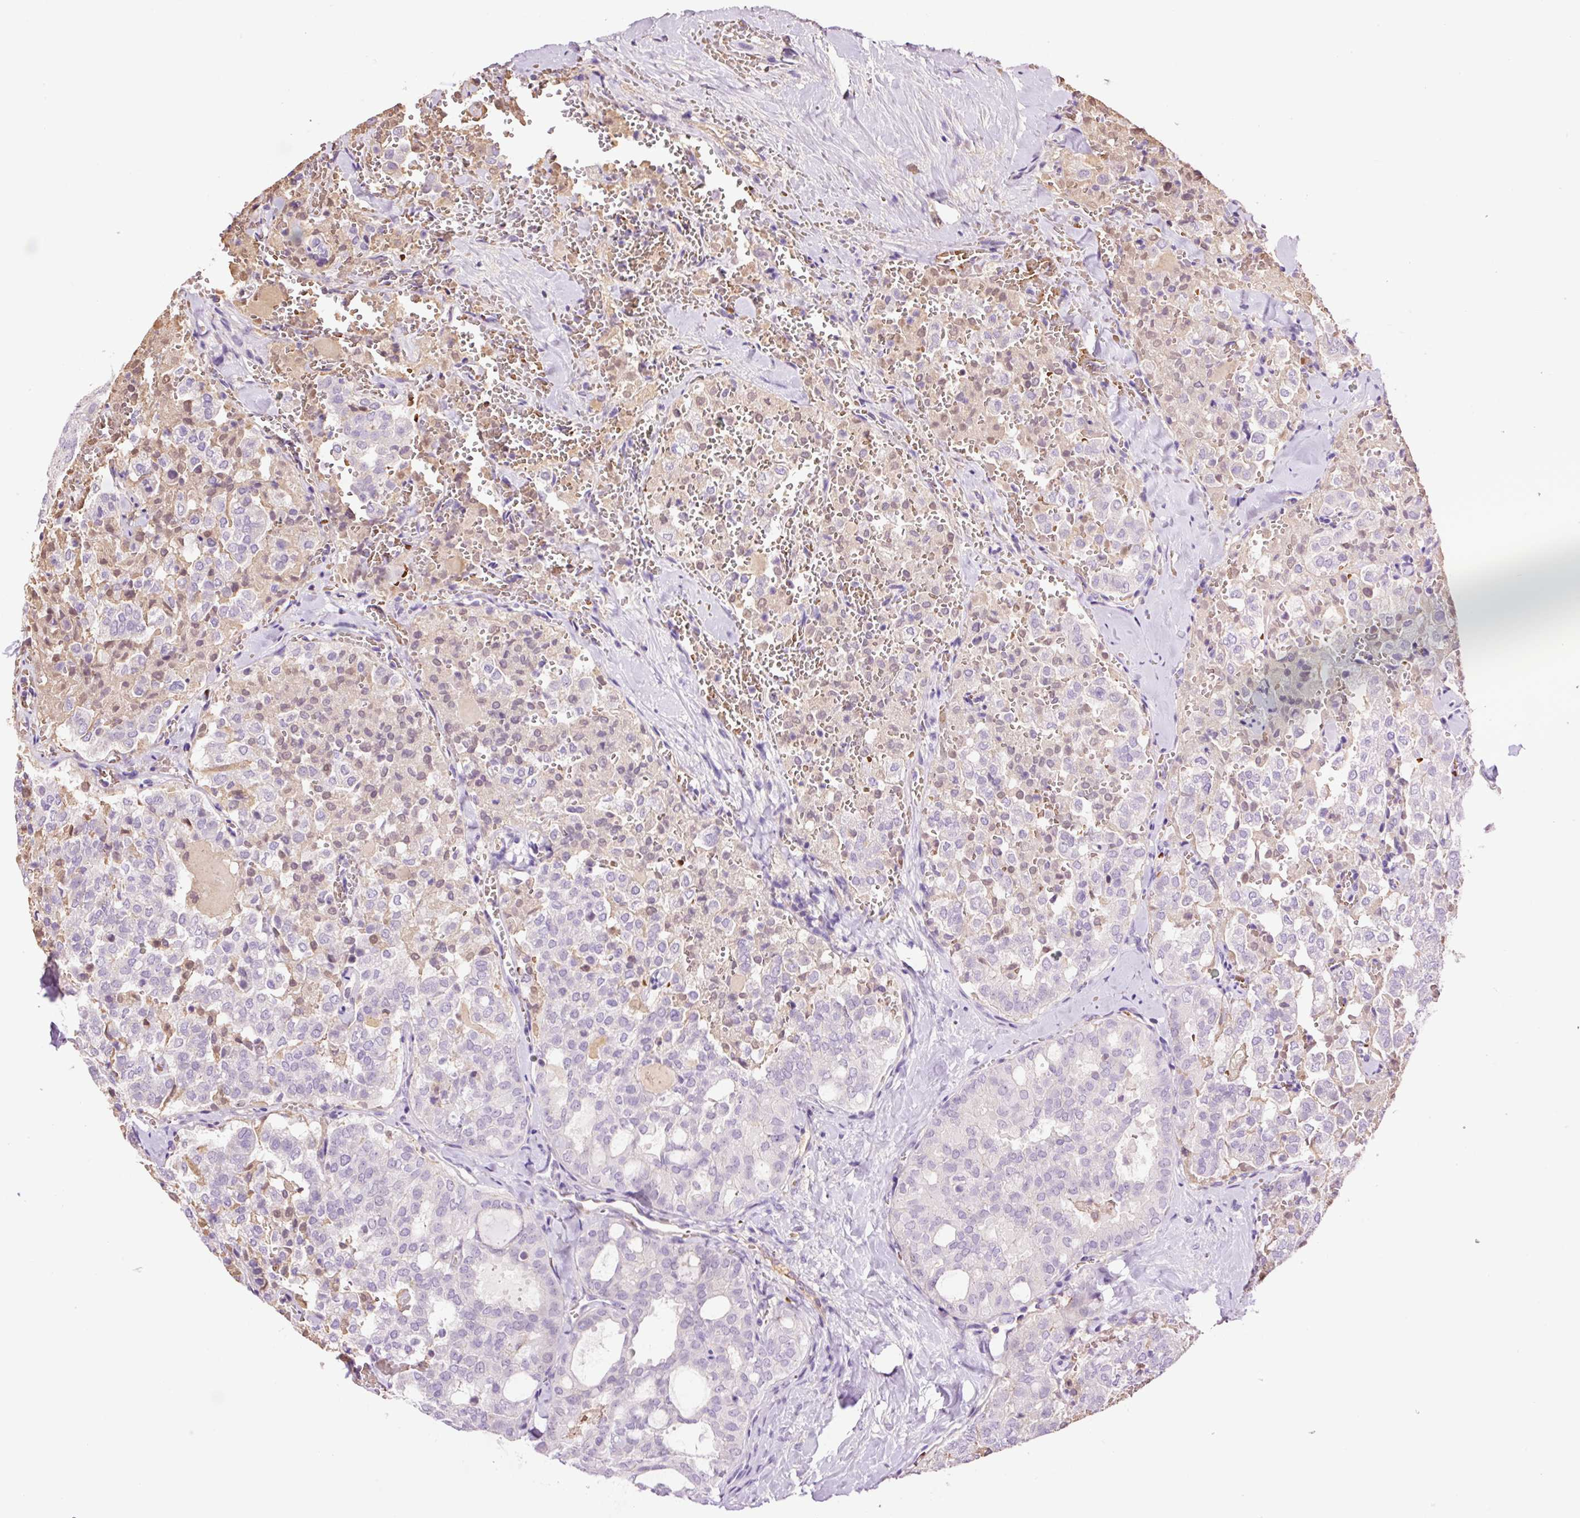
{"staining": {"intensity": "negative", "quantity": "none", "location": "none"}, "tissue": "thyroid cancer", "cell_type": "Tumor cells", "image_type": "cancer", "snomed": [{"axis": "morphology", "description": "Follicular adenoma carcinoma, NOS"}, {"axis": "topography", "description": "Thyroid gland"}], "caption": "This is a micrograph of immunohistochemistry (IHC) staining of thyroid cancer (follicular adenoma carcinoma), which shows no positivity in tumor cells.", "gene": "TMEM235", "patient": {"sex": "male", "age": 75}}